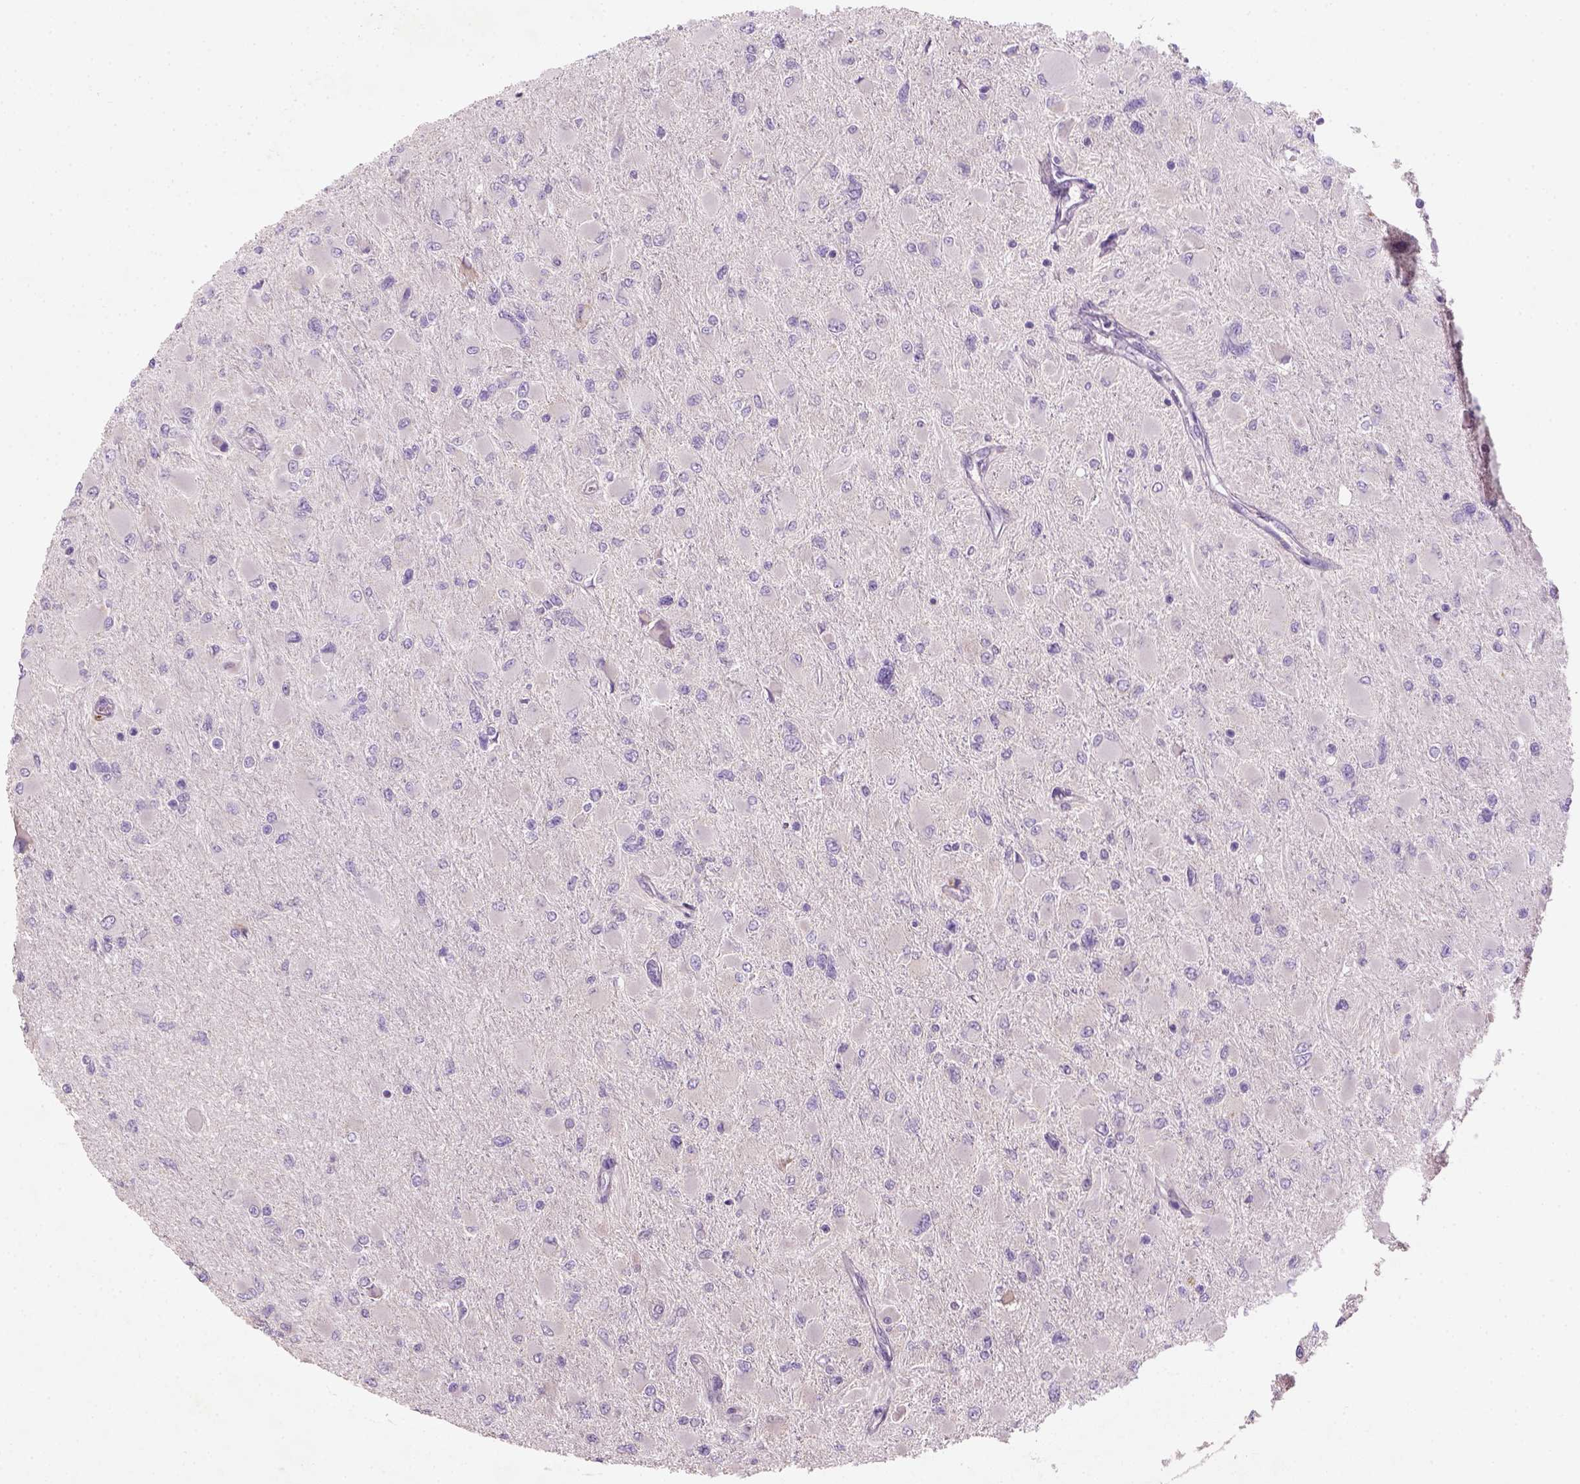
{"staining": {"intensity": "negative", "quantity": "none", "location": "none"}, "tissue": "glioma", "cell_type": "Tumor cells", "image_type": "cancer", "snomed": [{"axis": "morphology", "description": "Glioma, malignant, High grade"}, {"axis": "topography", "description": "Cerebral cortex"}], "caption": "DAB (3,3'-diaminobenzidine) immunohistochemical staining of human glioma reveals no significant staining in tumor cells.", "gene": "NUDT6", "patient": {"sex": "female", "age": 36}}